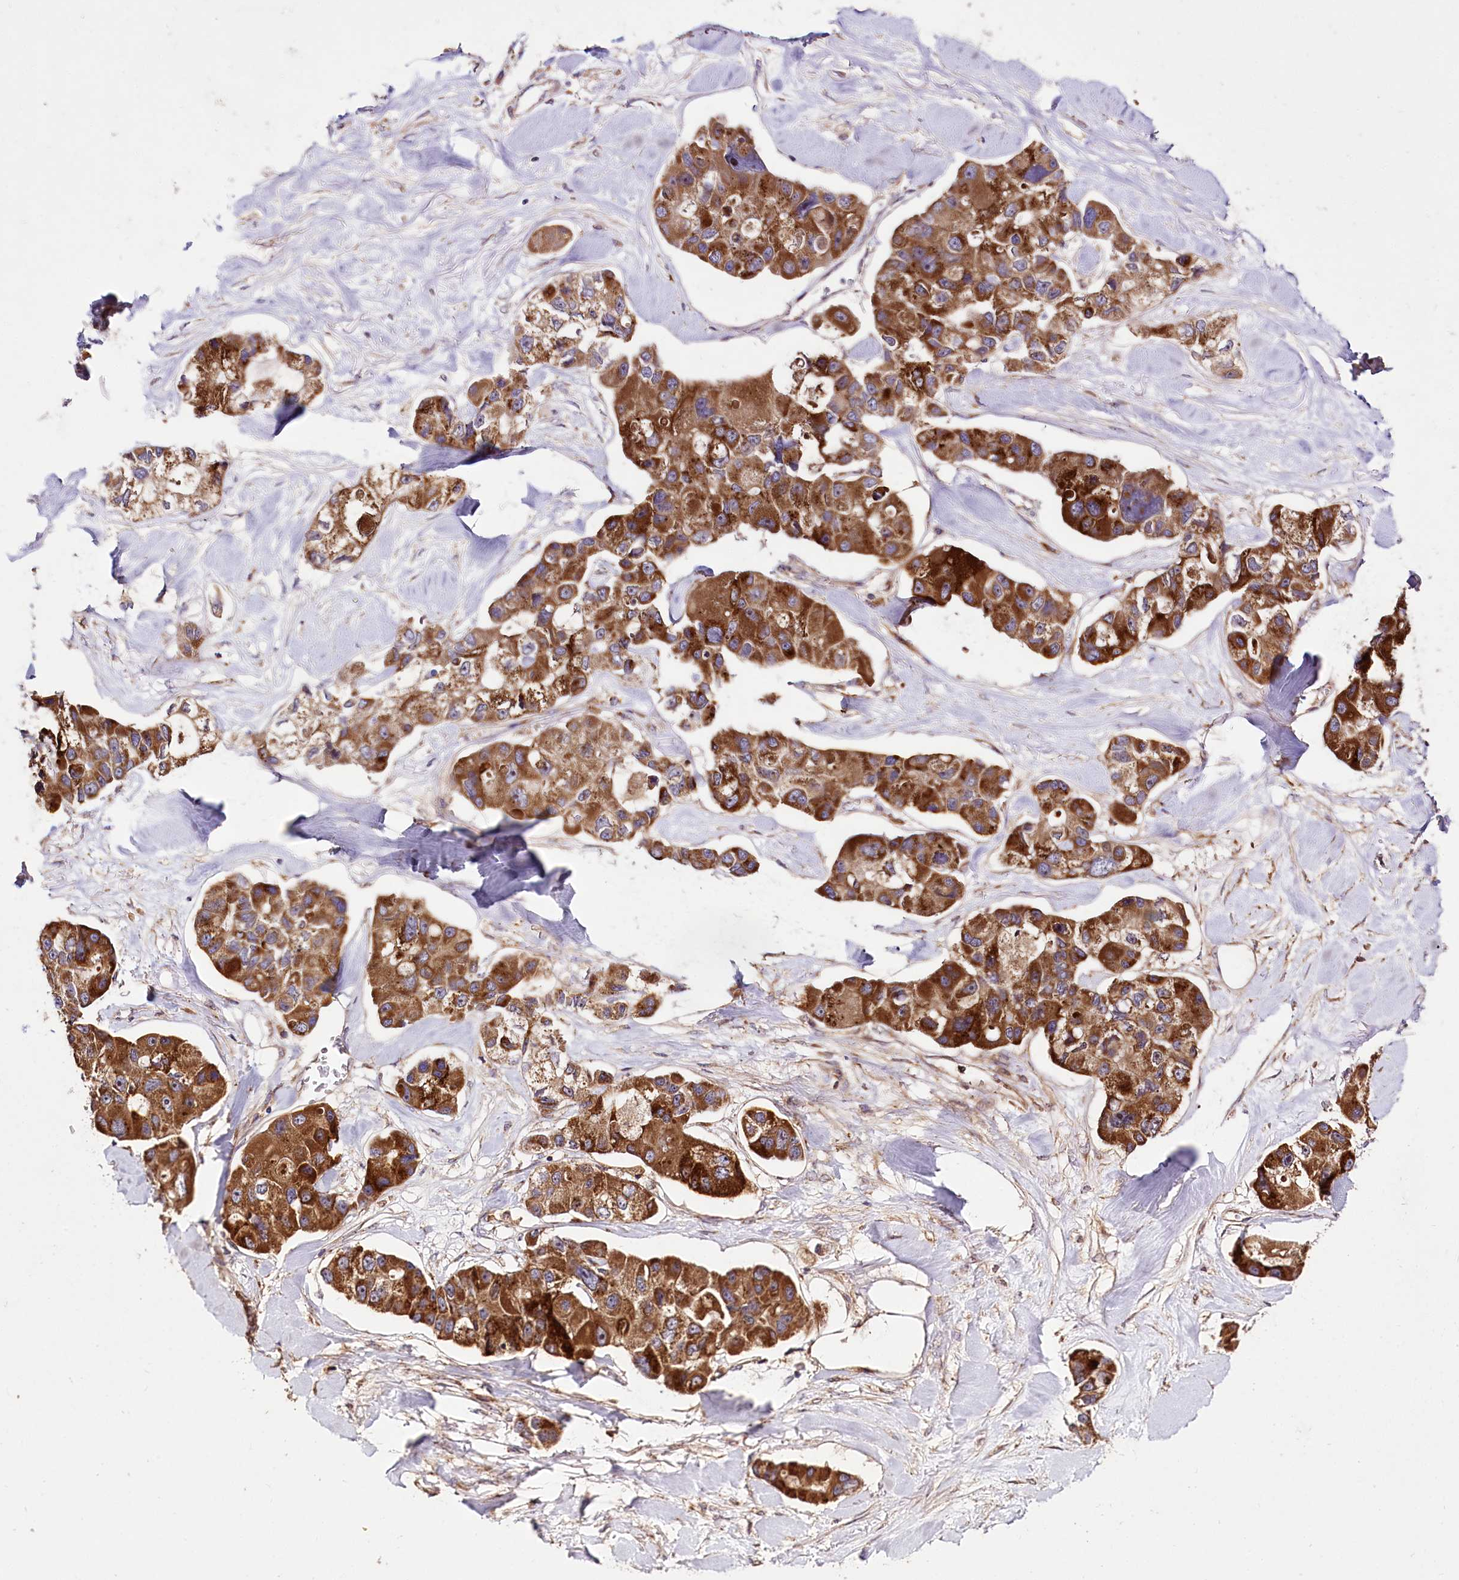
{"staining": {"intensity": "strong", "quantity": ">75%", "location": "cytoplasmic/membranous"}, "tissue": "lung cancer", "cell_type": "Tumor cells", "image_type": "cancer", "snomed": [{"axis": "morphology", "description": "Adenocarcinoma, NOS"}, {"axis": "topography", "description": "Lung"}], "caption": "IHC of lung adenocarcinoma reveals high levels of strong cytoplasmic/membranous positivity in approximately >75% of tumor cells. Nuclei are stained in blue.", "gene": "RAB7A", "patient": {"sex": "female", "age": 54}}